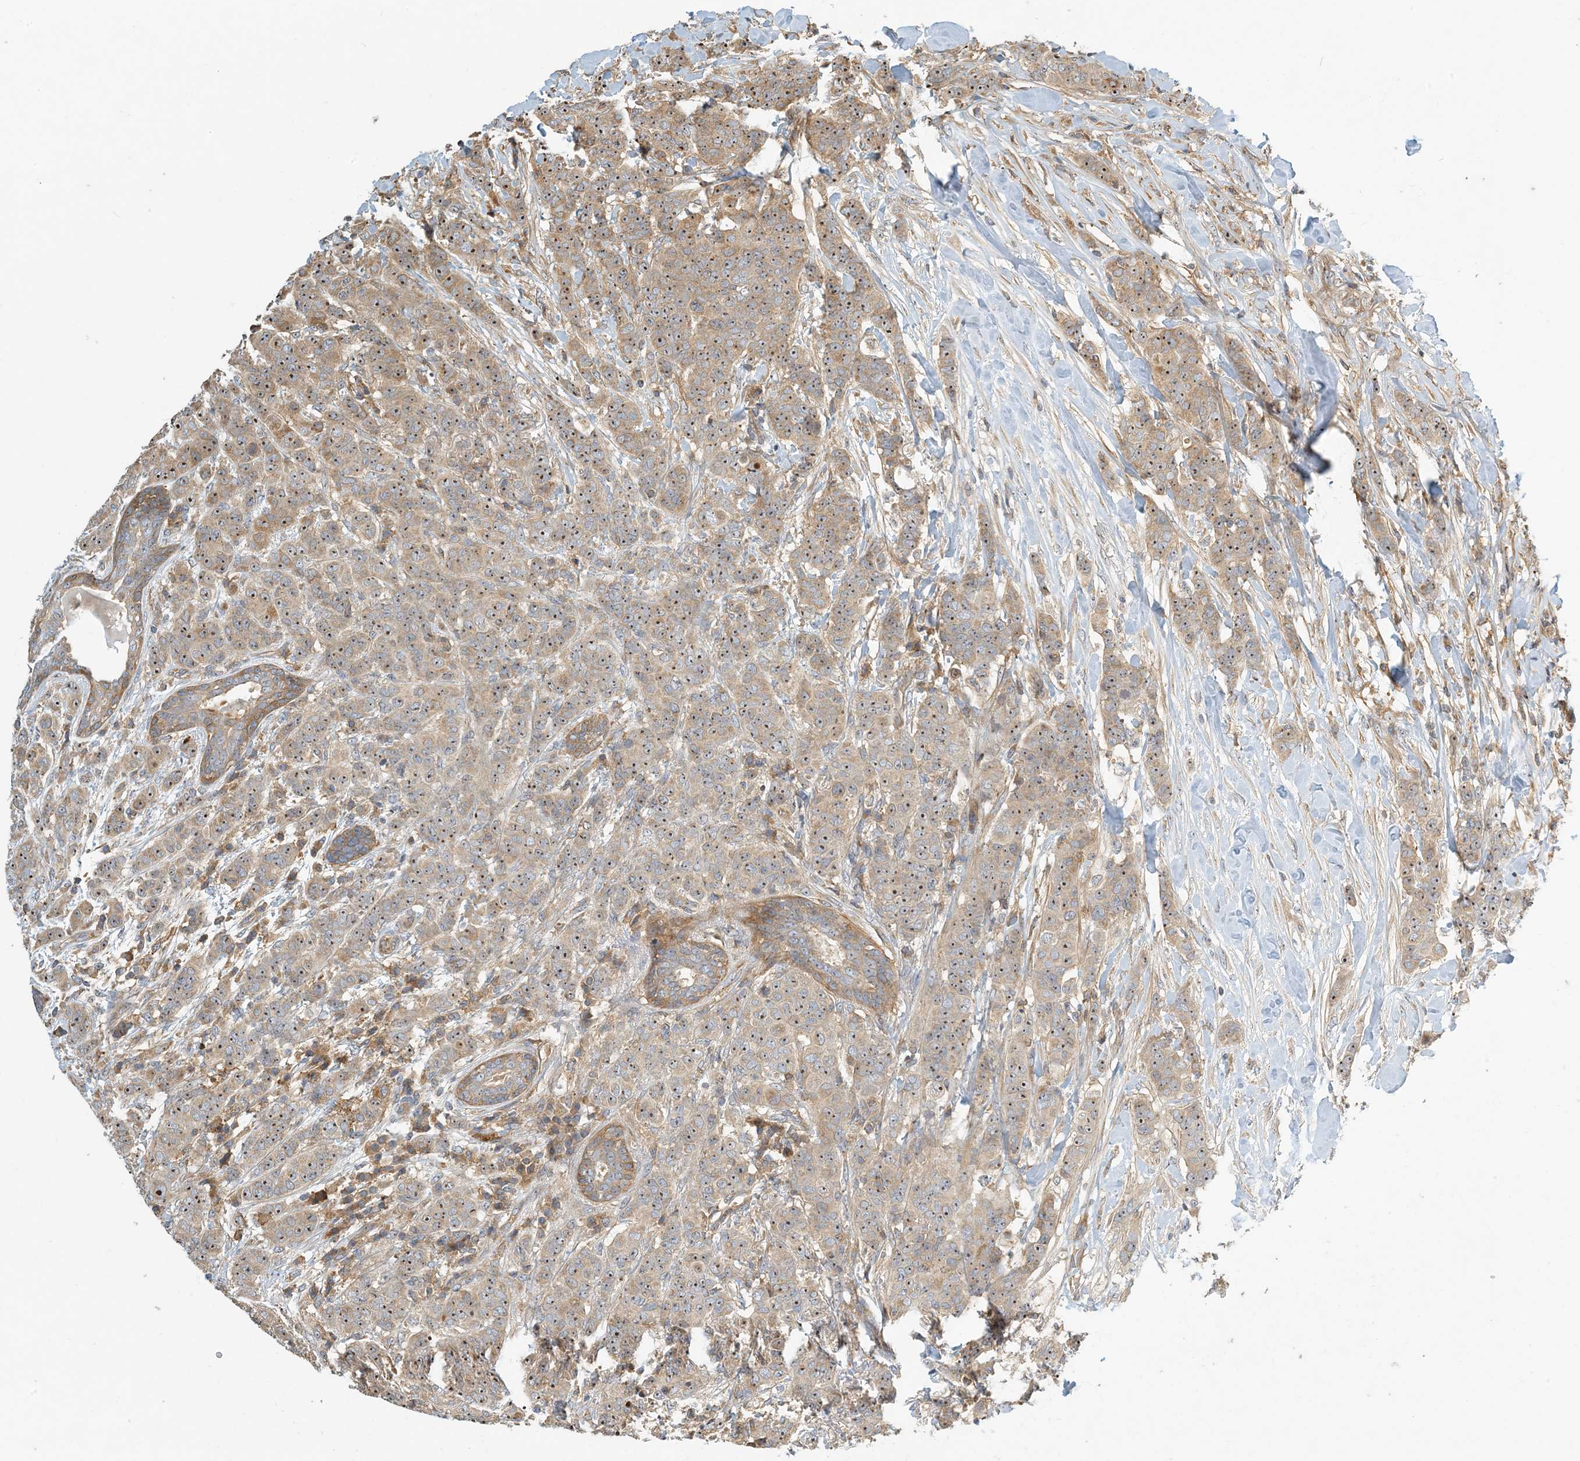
{"staining": {"intensity": "moderate", "quantity": ">75%", "location": "cytoplasmic/membranous,nuclear"}, "tissue": "breast cancer", "cell_type": "Tumor cells", "image_type": "cancer", "snomed": [{"axis": "morphology", "description": "Duct carcinoma"}, {"axis": "topography", "description": "Breast"}], "caption": "An IHC histopathology image of neoplastic tissue is shown. Protein staining in brown labels moderate cytoplasmic/membranous and nuclear positivity in breast cancer (infiltrating ductal carcinoma) within tumor cells.", "gene": "COLEC11", "patient": {"sex": "female", "age": 40}}